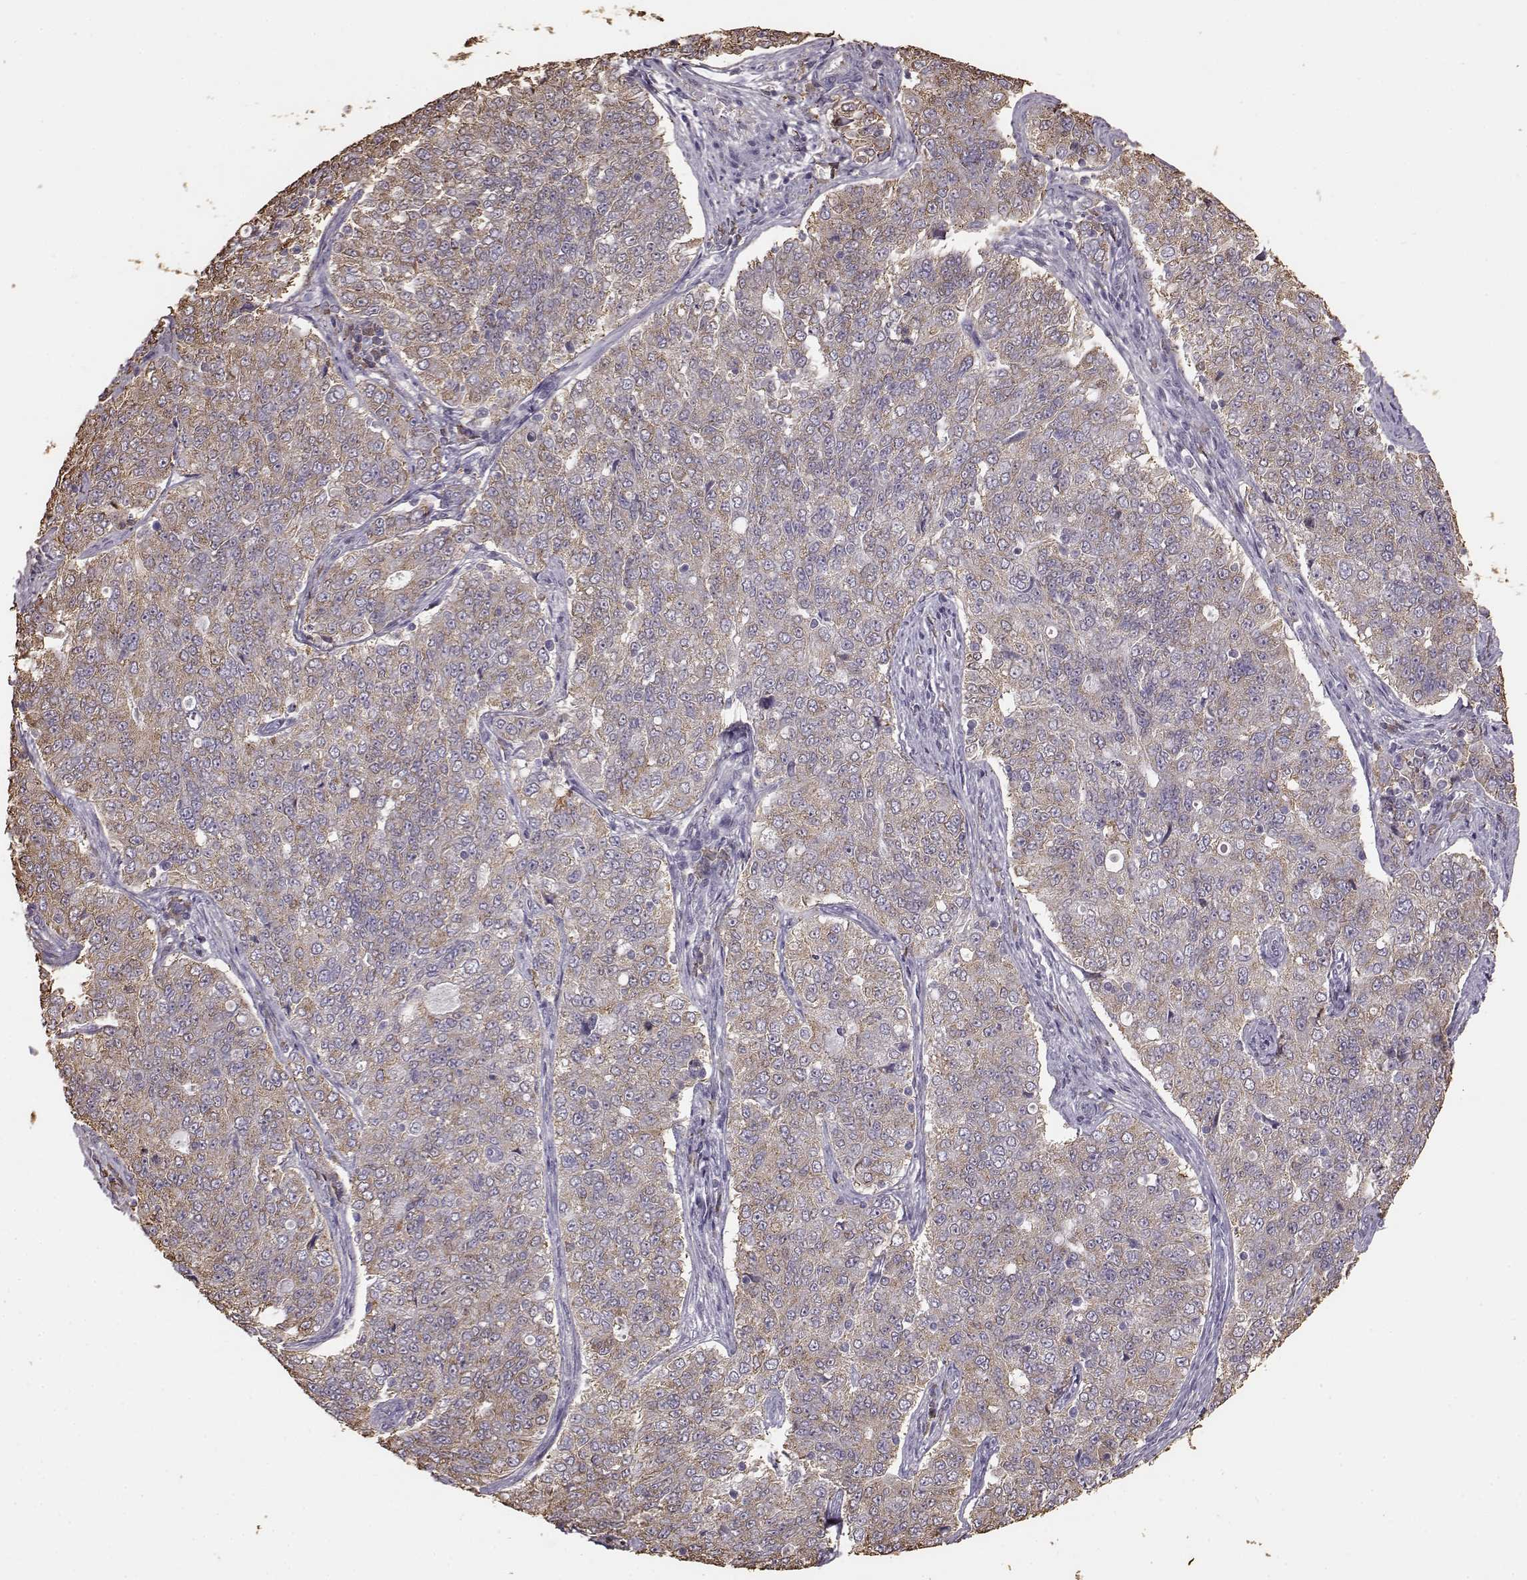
{"staining": {"intensity": "weak", "quantity": ">75%", "location": "cytoplasmic/membranous"}, "tissue": "endometrial cancer", "cell_type": "Tumor cells", "image_type": "cancer", "snomed": [{"axis": "morphology", "description": "Adenocarcinoma, NOS"}, {"axis": "topography", "description": "Endometrium"}], "caption": "Protein expression analysis of human endometrial cancer (adenocarcinoma) reveals weak cytoplasmic/membranous expression in approximately >75% of tumor cells.", "gene": "GABRG3", "patient": {"sex": "female", "age": 43}}